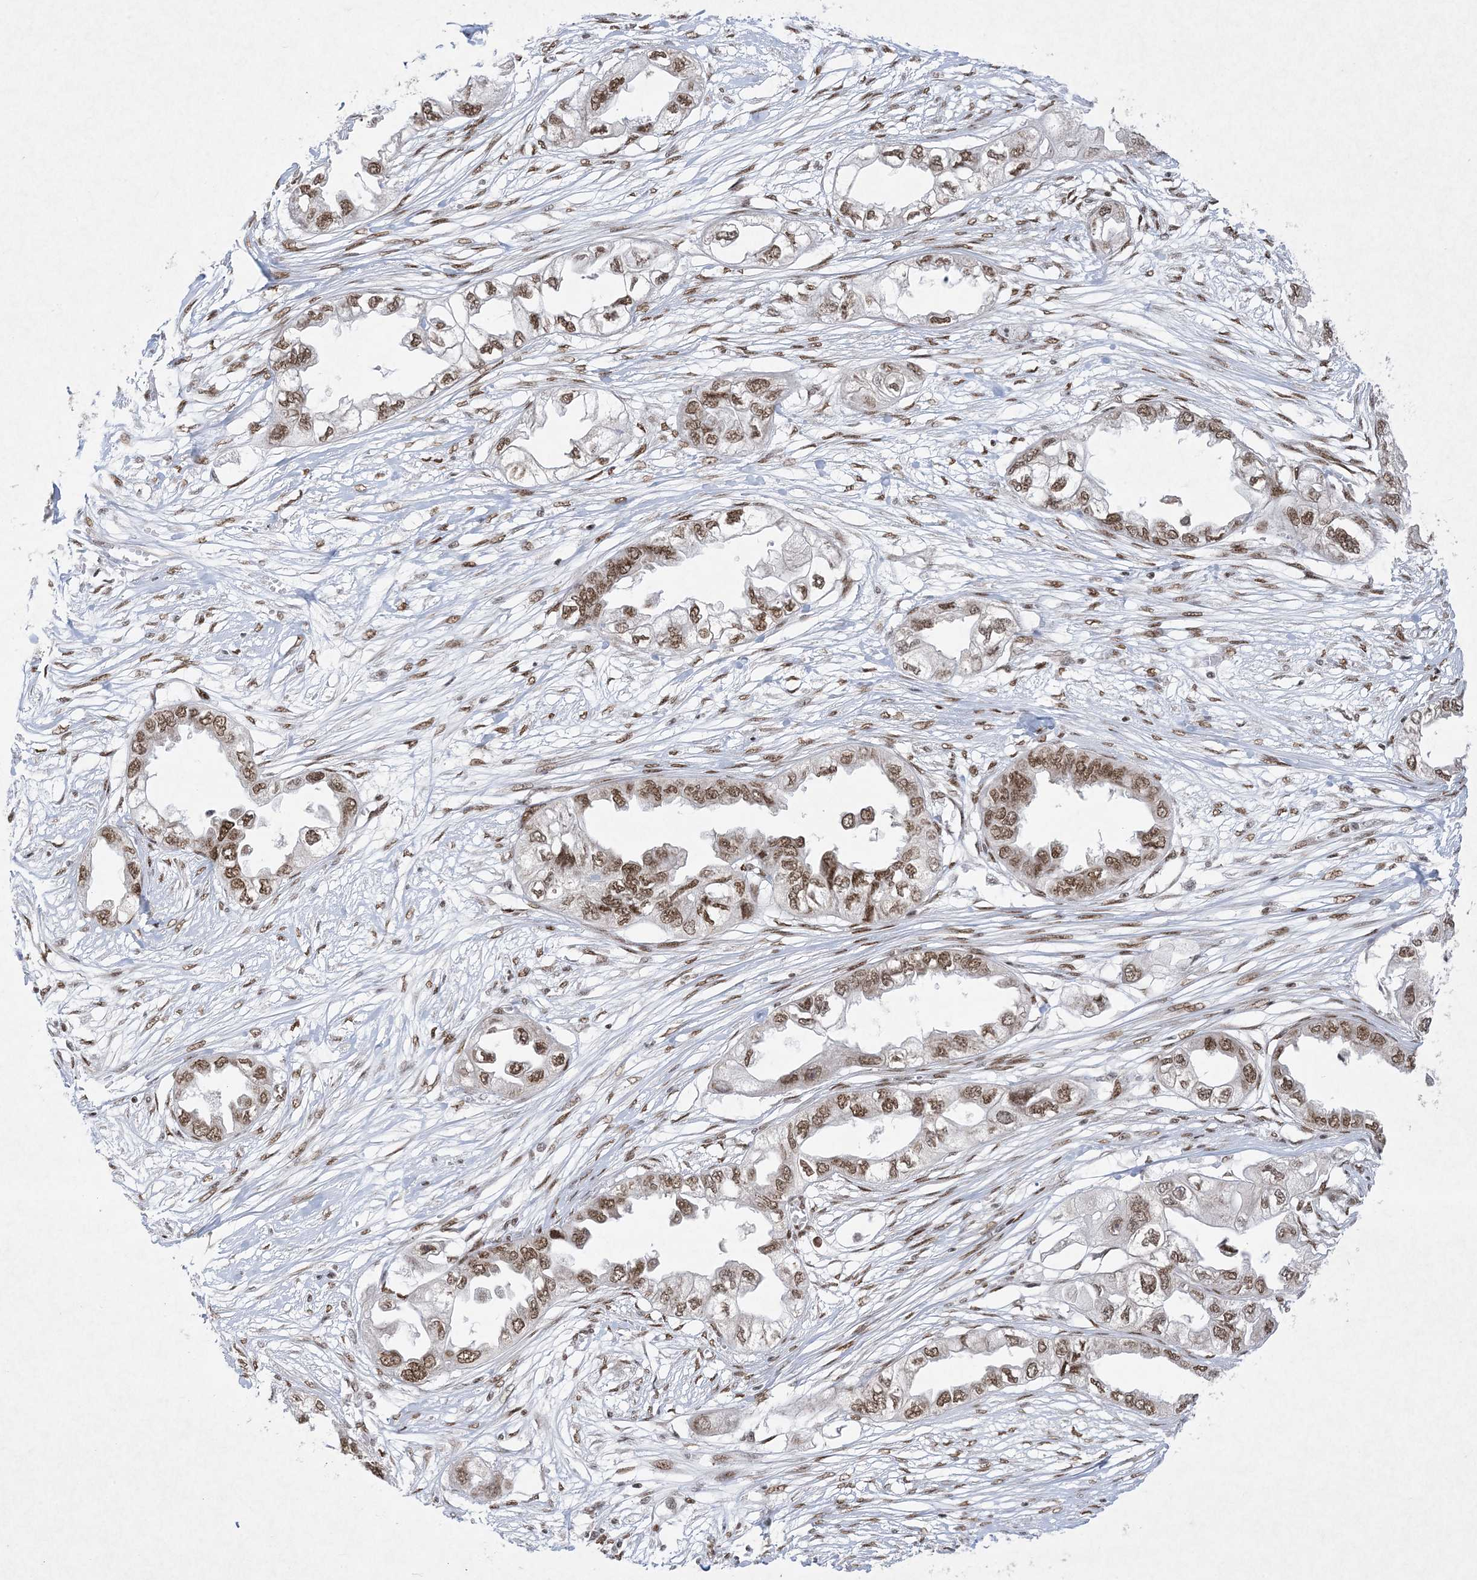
{"staining": {"intensity": "moderate", "quantity": ">75%", "location": "nuclear"}, "tissue": "endometrial cancer", "cell_type": "Tumor cells", "image_type": "cancer", "snomed": [{"axis": "morphology", "description": "Adenocarcinoma, NOS"}, {"axis": "topography", "description": "Endometrium"}], "caption": "Adenocarcinoma (endometrial) stained with IHC reveals moderate nuclear staining in approximately >75% of tumor cells.", "gene": "PKNOX2", "patient": {"sex": "female", "age": 67}}